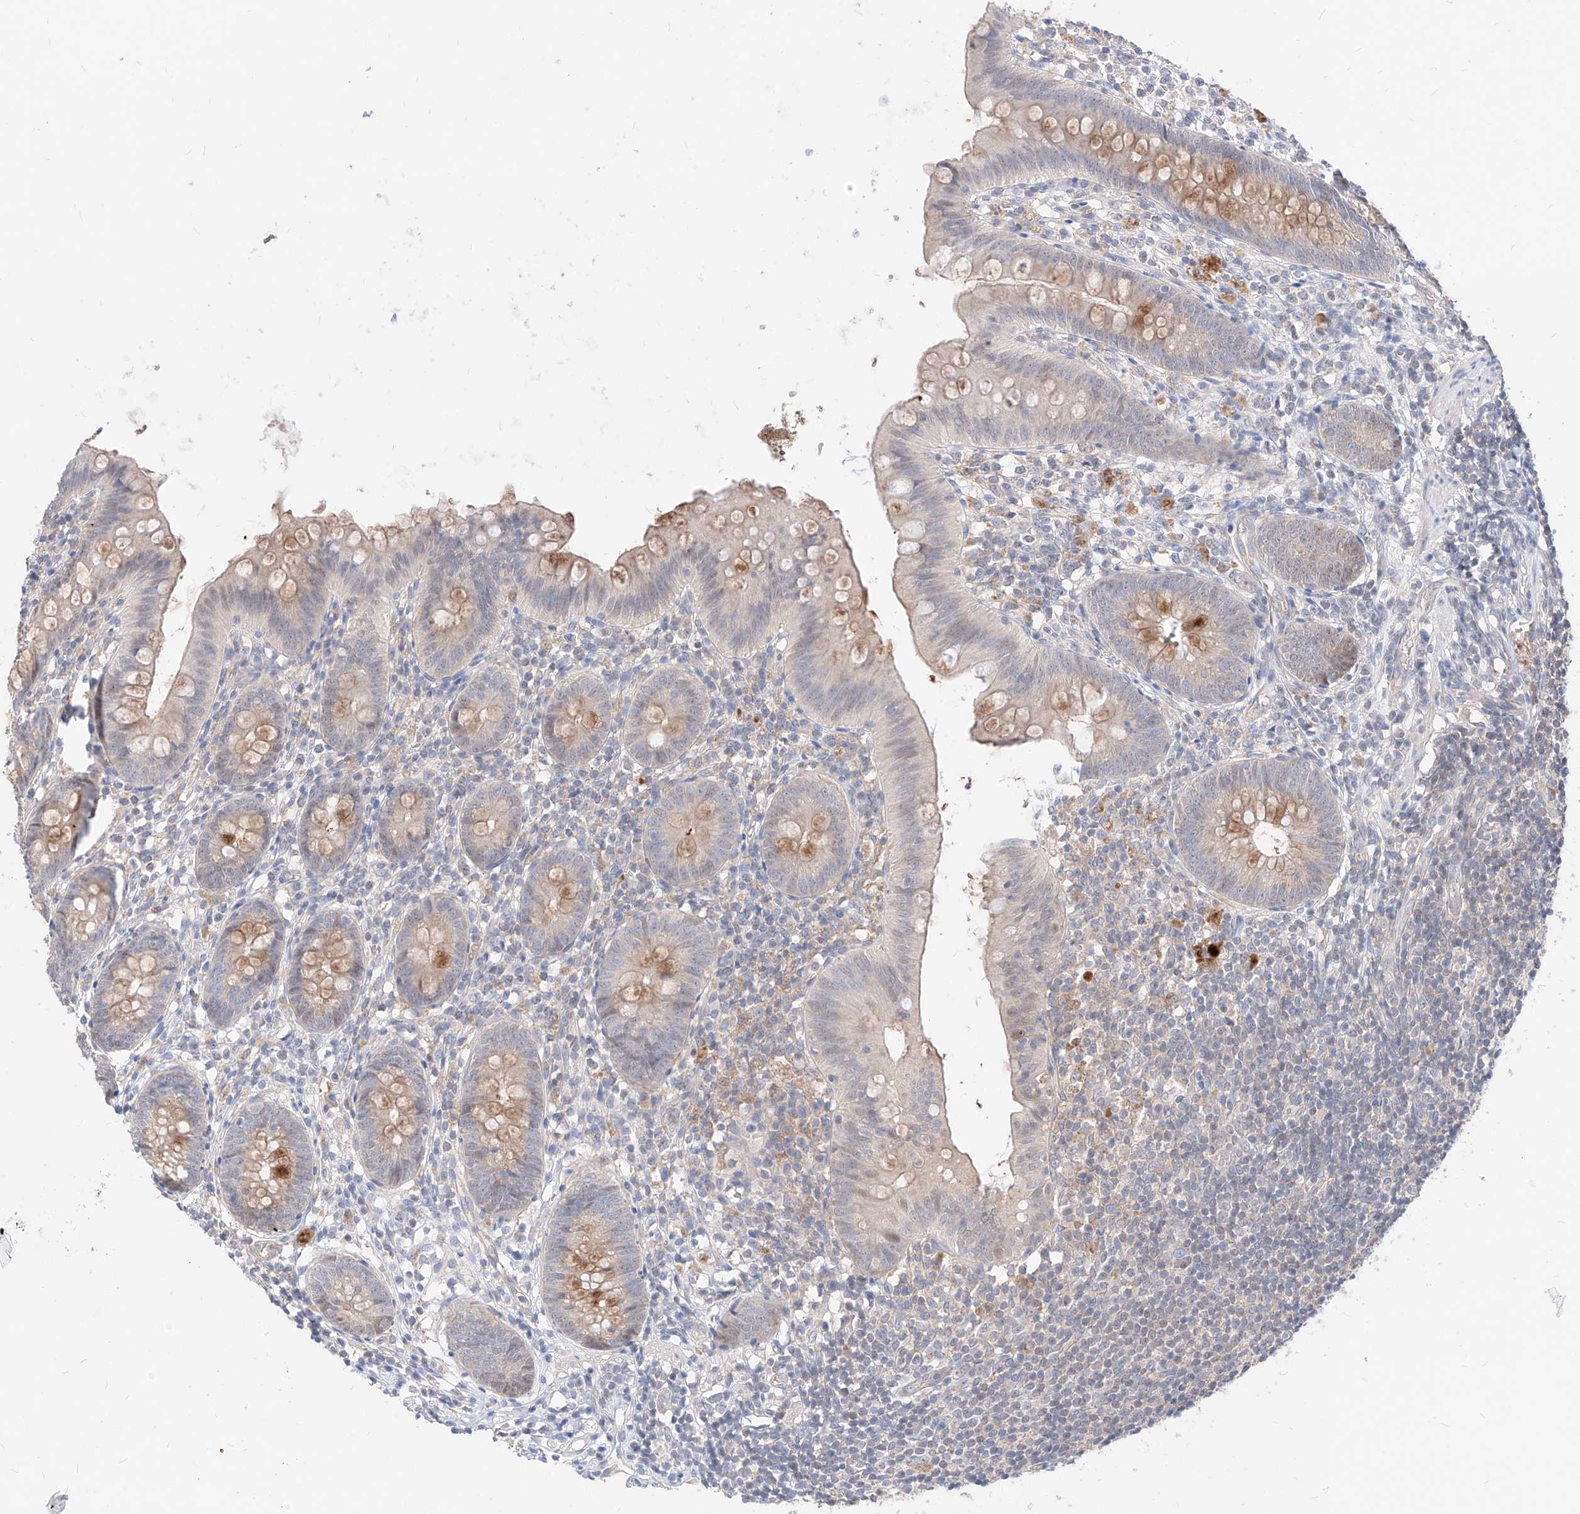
{"staining": {"intensity": "moderate", "quantity": "25%-75%", "location": "cytoplasmic/membranous"}, "tissue": "appendix", "cell_type": "Glandular cells", "image_type": "normal", "snomed": [{"axis": "morphology", "description": "Normal tissue, NOS"}, {"axis": "topography", "description": "Appendix"}], "caption": "Immunohistochemical staining of benign human appendix exhibits moderate cytoplasmic/membranous protein expression in approximately 25%-75% of glandular cells.", "gene": "TSNAX", "patient": {"sex": "female", "age": 62}}